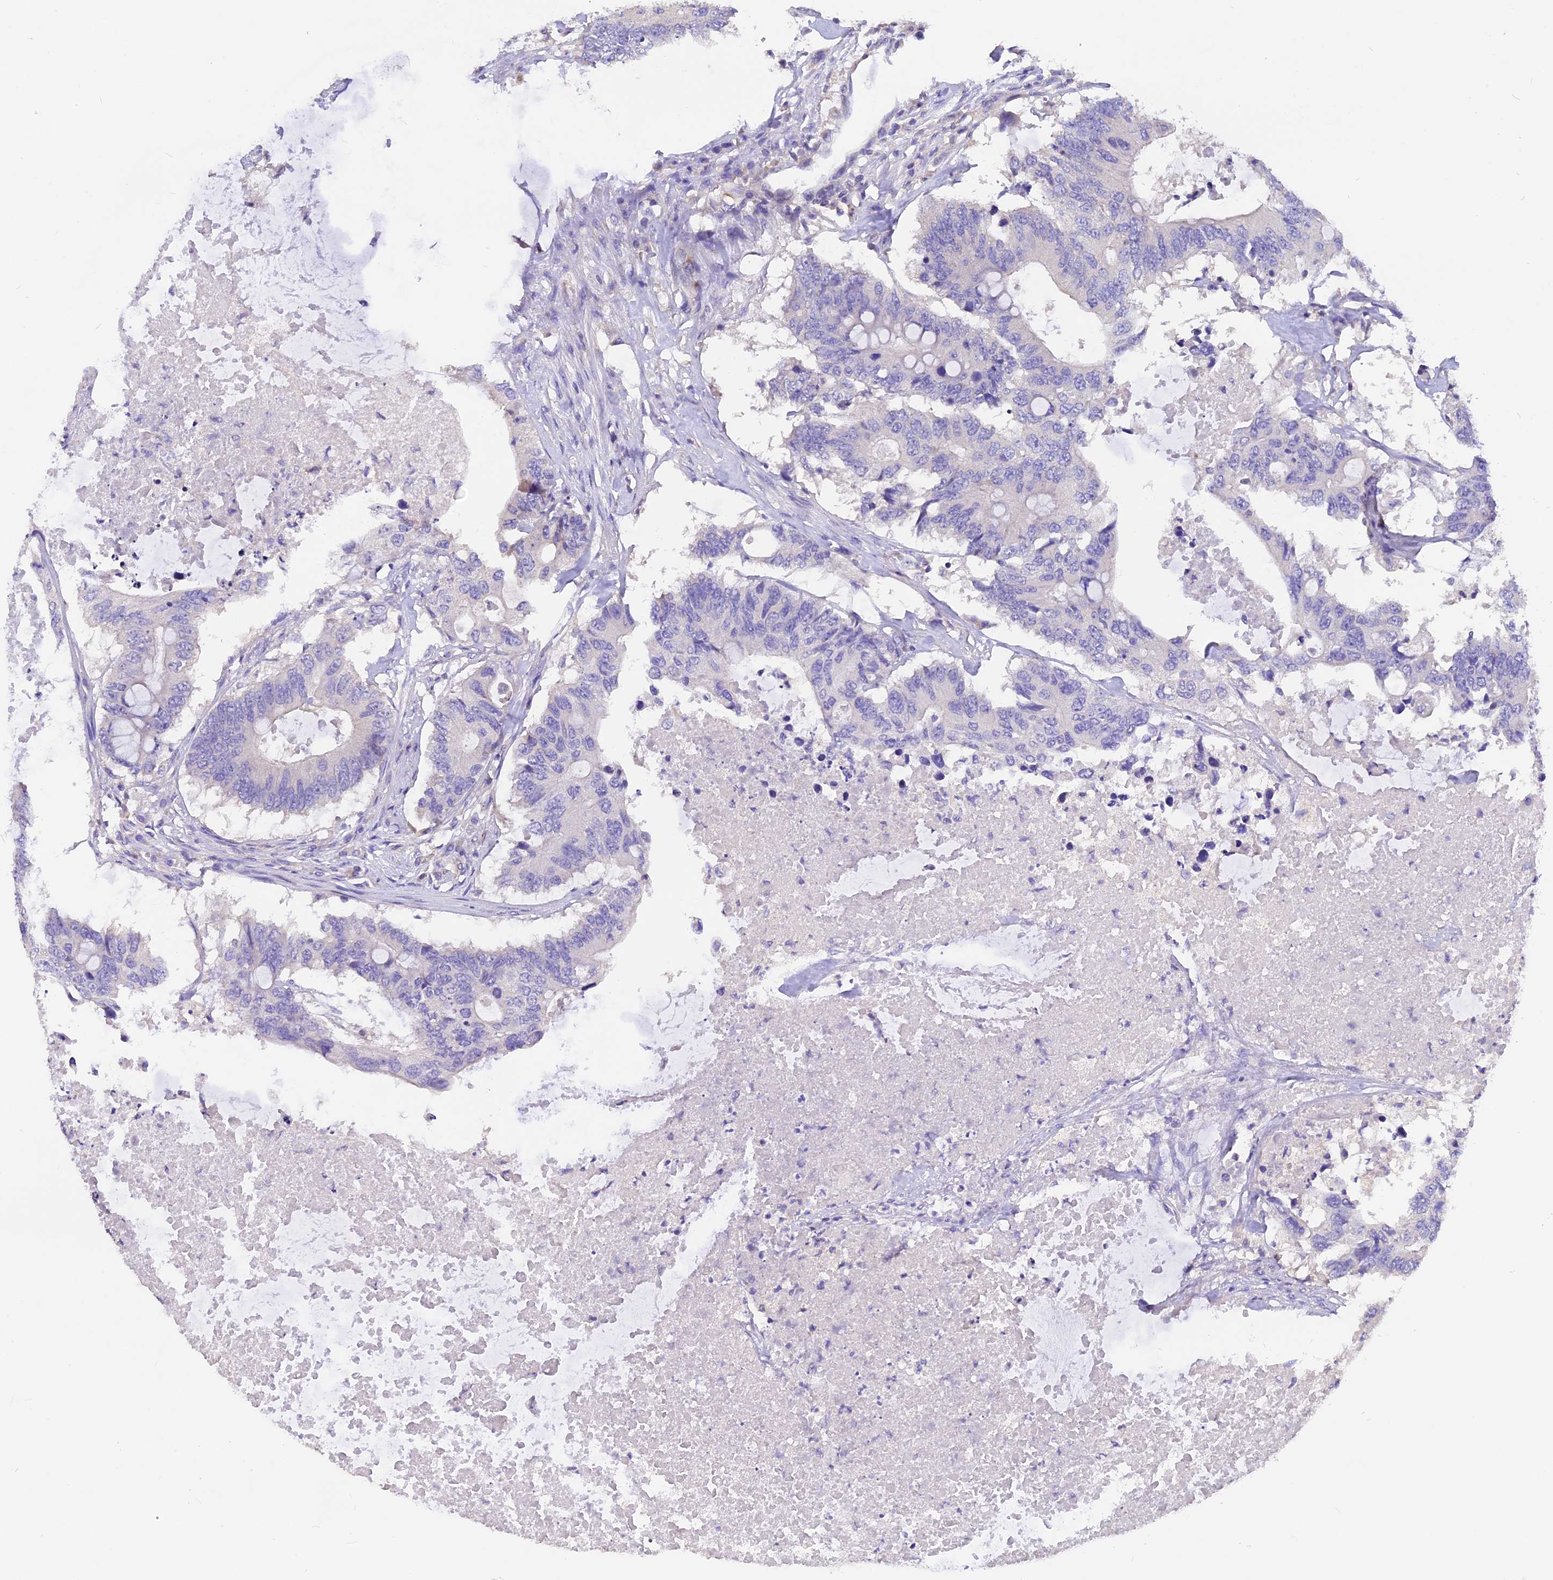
{"staining": {"intensity": "negative", "quantity": "none", "location": "none"}, "tissue": "colorectal cancer", "cell_type": "Tumor cells", "image_type": "cancer", "snomed": [{"axis": "morphology", "description": "Adenocarcinoma, NOS"}, {"axis": "topography", "description": "Colon"}], "caption": "The immunohistochemistry micrograph has no significant expression in tumor cells of colorectal cancer (adenocarcinoma) tissue. The staining is performed using DAB (3,3'-diaminobenzidine) brown chromogen with nuclei counter-stained in using hematoxylin.", "gene": "AP3B2", "patient": {"sex": "male", "age": 71}}